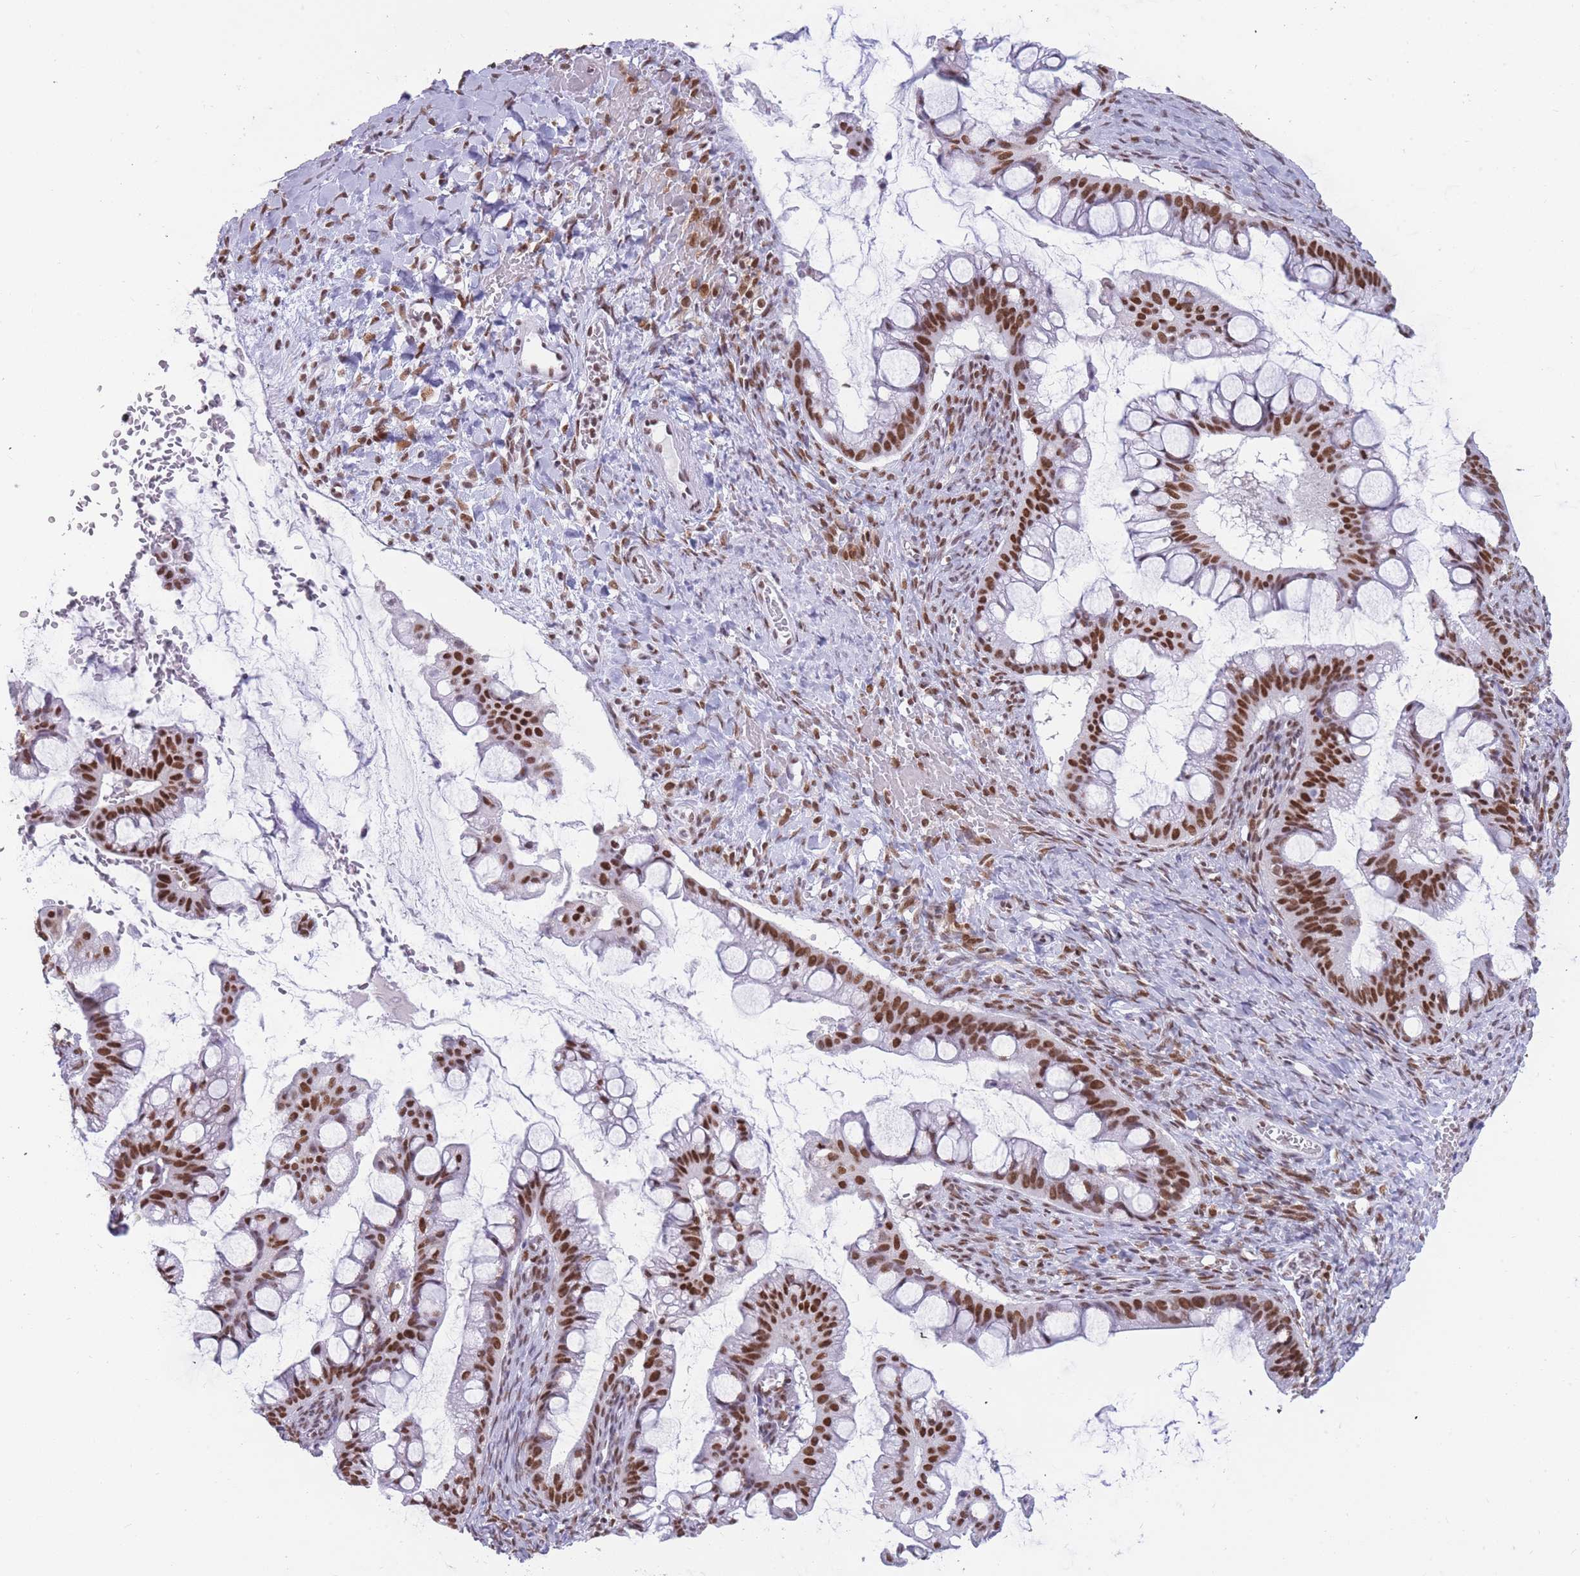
{"staining": {"intensity": "strong", "quantity": ">75%", "location": "nuclear"}, "tissue": "ovarian cancer", "cell_type": "Tumor cells", "image_type": "cancer", "snomed": [{"axis": "morphology", "description": "Cystadenocarcinoma, mucinous, NOS"}, {"axis": "topography", "description": "Ovary"}], "caption": "A high amount of strong nuclear staining is identified in about >75% of tumor cells in ovarian cancer tissue. (DAB (3,3'-diaminobenzidine) IHC with brightfield microscopy, high magnification).", "gene": "HNRNPUL1", "patient": {"sex": "female", "age": 73}}